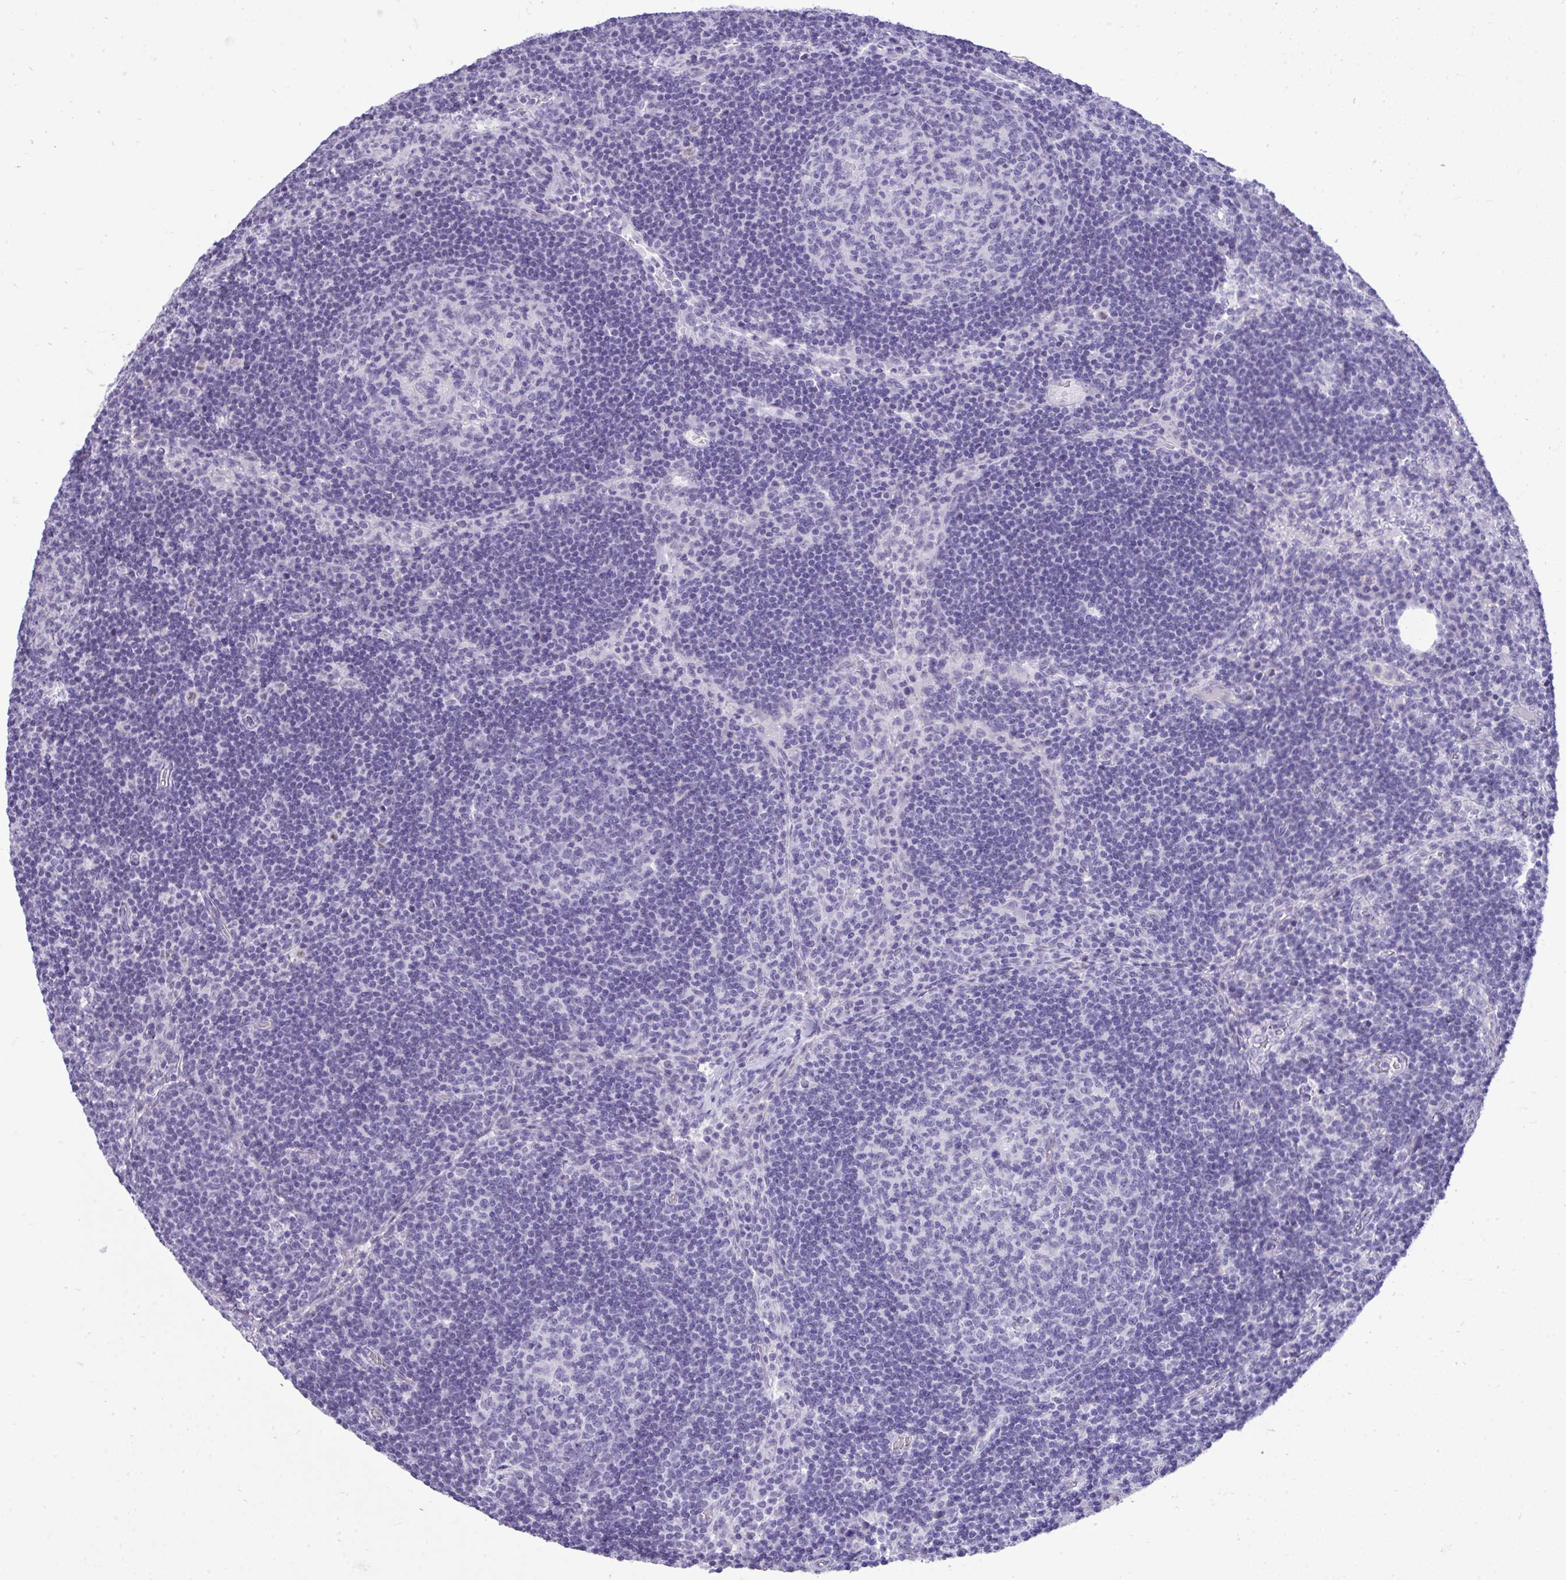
{"staining": {"intensity": "negative", "quantity": "none", "location": "none"}, "tissue": "lymph node", "cell_type": "Germinal center cells", "image_type": "normal", "snomed": [{"axis": "morphology", "description": "Normal tissue, NOS"}, {"axis": "topography", "description": "Lymph node"}], "caption": "A photomicrograph of lymph node stained for a protein exhibits no brown staining in germinal center cells. The staining was performed using DAB to visualize the protein expression in brown, while the nuclei were stained in blue with hematoxylin (Magnification: 20x).", "gene": "PRM2", "patient": {"sex": "male", "age": 67}}